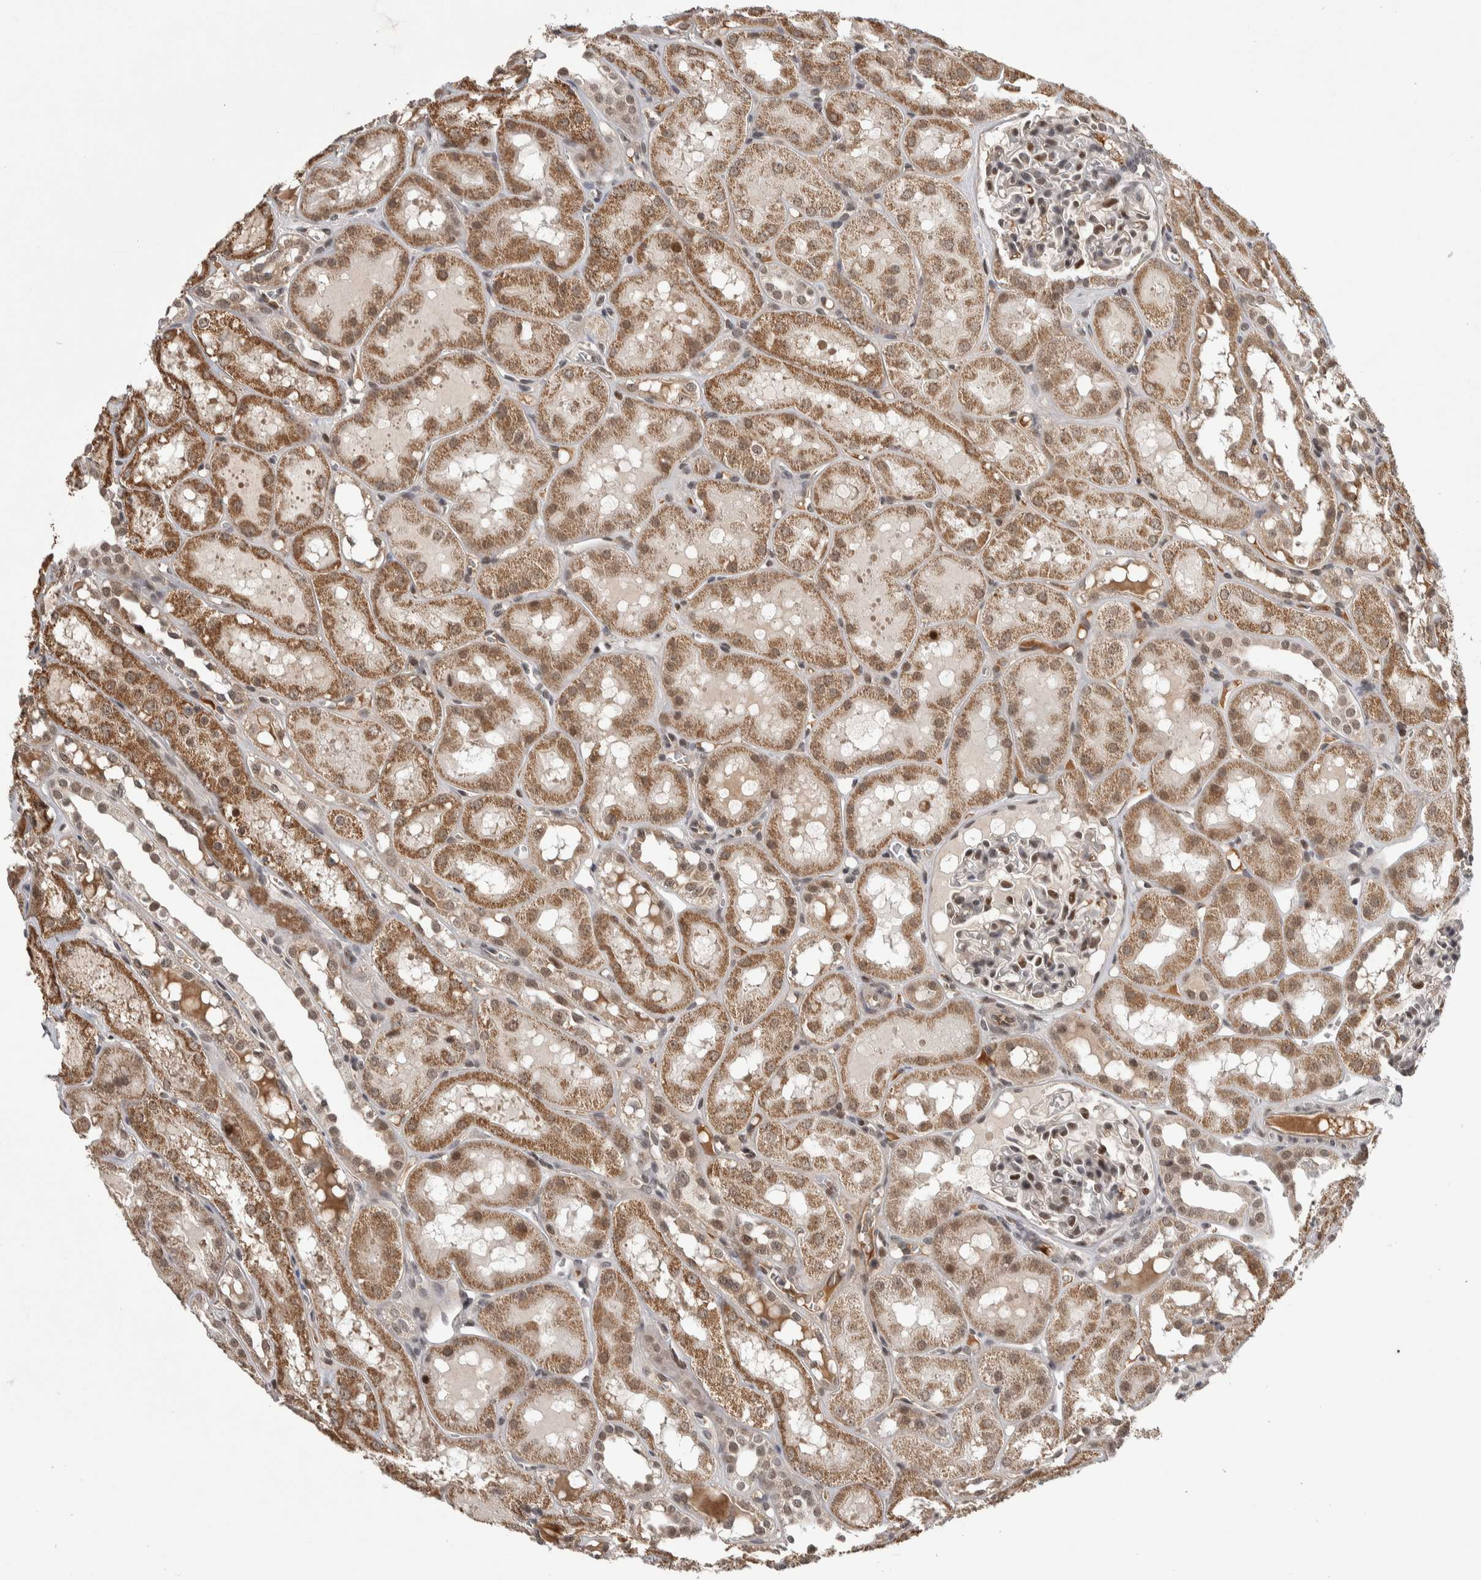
{"staining": {"intensity": "moderate", "quantity": "<25%", "location": "cytoplasmic/membranous,nuclear"}, "tissue": "kidney", "cell_type": "Cells in glomeruli", "image_type": "normal", "snomed": [{"axis": "morphology", "description": "Normal tissue, NOS"}, {"axis": "topography", "description": "Kidney"}, {"axis": "topography", "description": "Urinary bladder"}], "caption": "IHC image of normal human kidney stained for a protein (brown), which shows low levels of moderate cytoplasmic/membranous,nuclear positivity in approximately <25% of cells in glomeruli.", "gene": "ZNF592", "patient": {"sex": "male", "age": 16}}